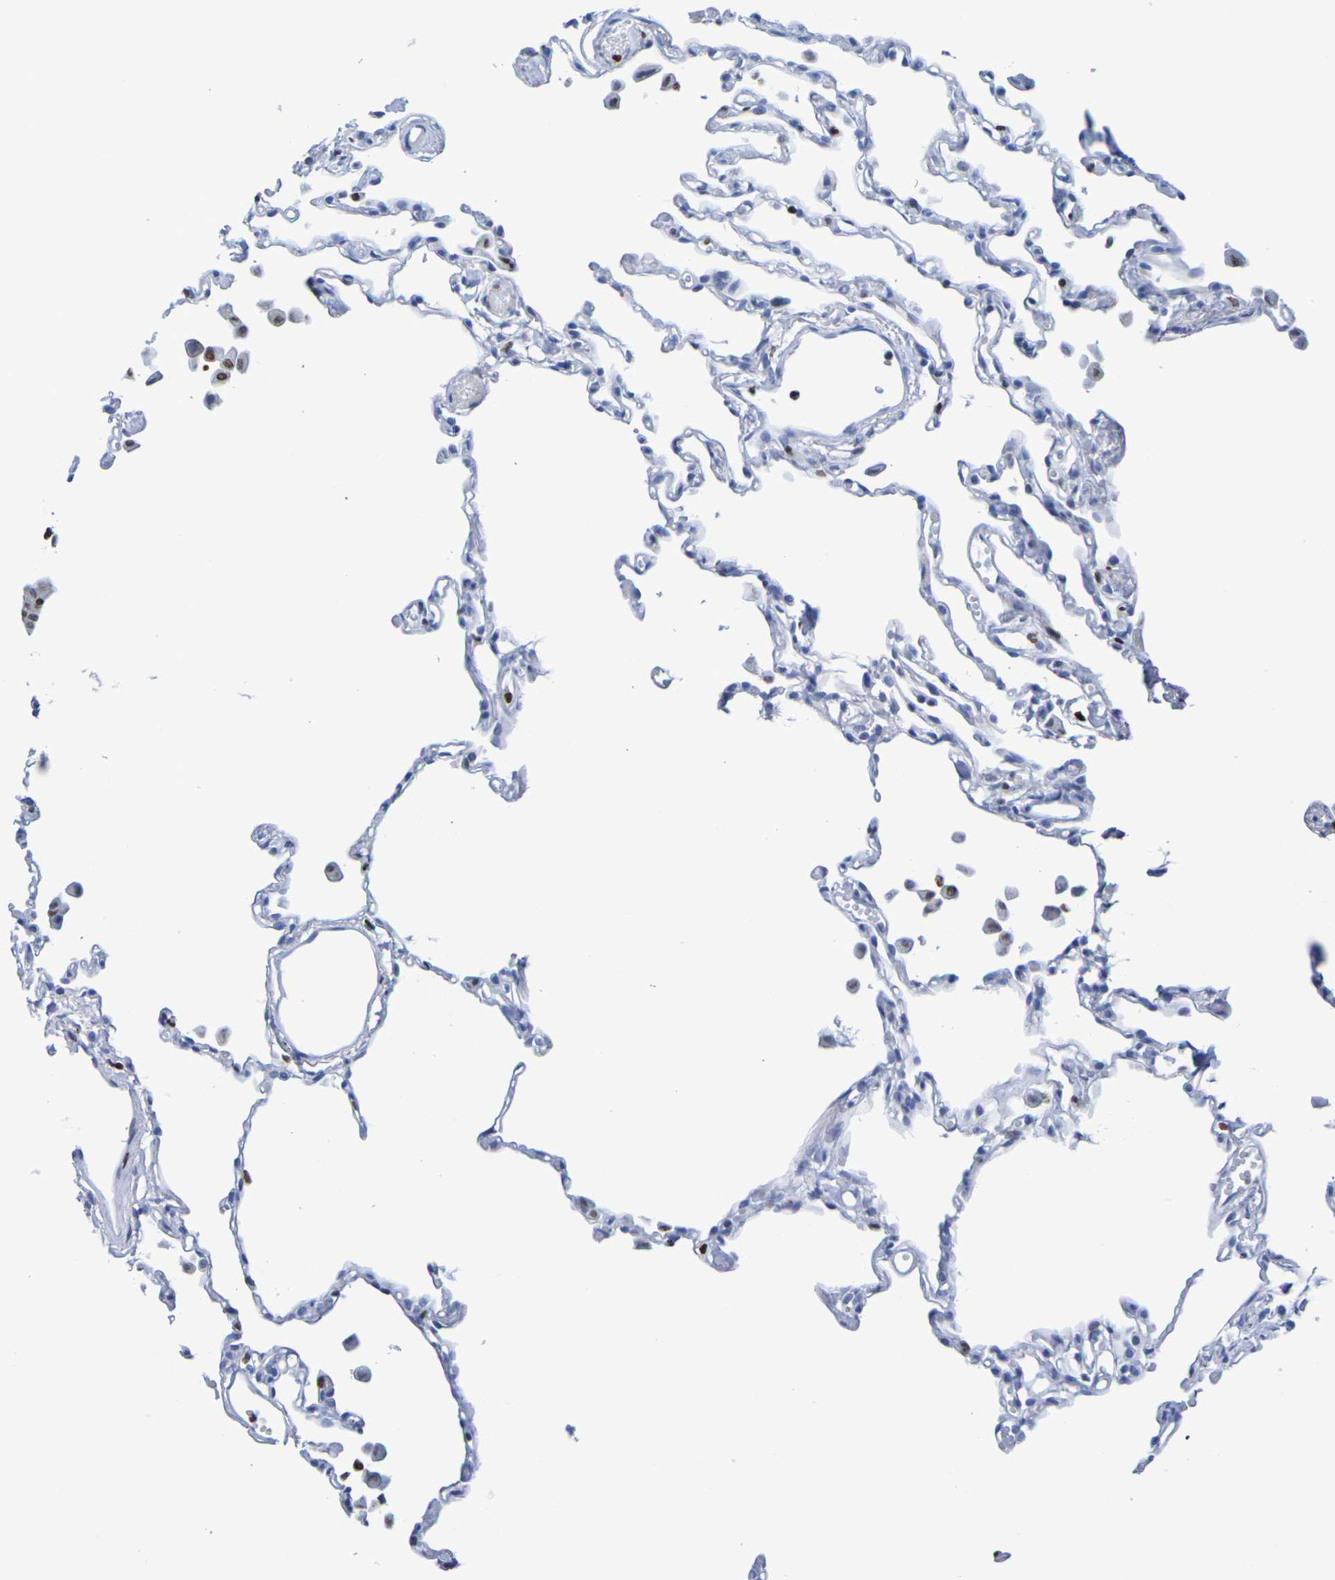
{"staining": {"intensity": "moderate", "quantity": "<25%", "location": "nuclear"}, "tissue": "lung", "cell_type": "Alveolar cells", "image_type": "normal", "snomed": [{"axis": "morphology", "description": "Normal tissue, NOS"}, {"axis": "topography", "description": "Lung"}], "caption": "This histopathology image displays immunohistochemistry staining of normal human lung, with low moderate nuclear expression in about <25% of alveolar cells.", "gene": "H1", "patient": {"sex": "female", "age": 49}}